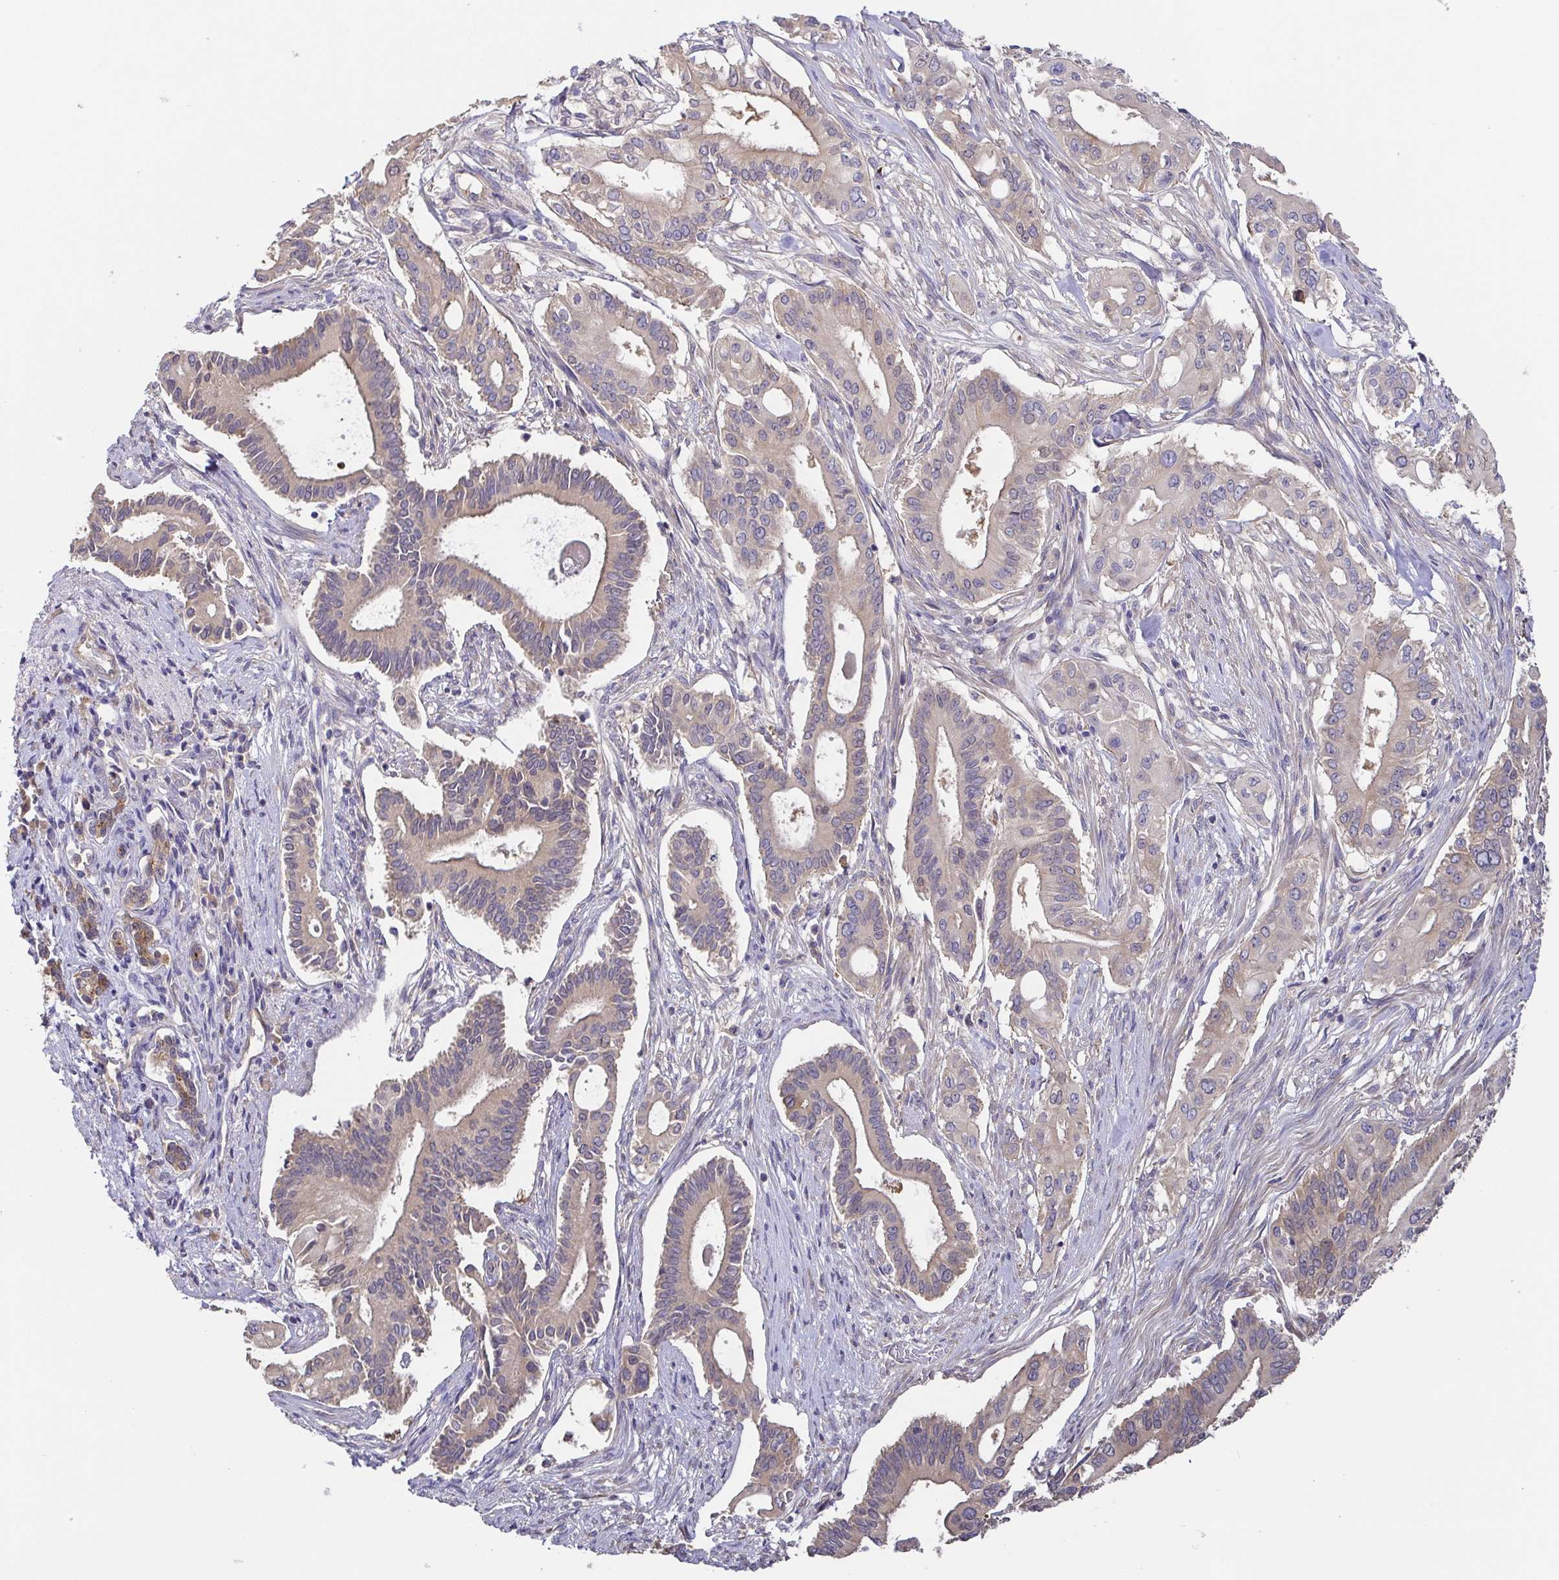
{"staining": {"intensity": "weak", "quantity": "<25%", "location": "cytoplasmic/membranous"}, "tissue": "pancreatic cancer", "cell_type": "Tumor cells", "image_type": "cancer", "snomed": [{"axis": "morphology", "description": "Adenocarcinoma, NOS"}, {"axis": "topography", "description": "Pancreas"}], "caption": "Tumor cells are negative for brown protein staining in adenocarcinoma (pancreatic).", "gene": "EIF3D", "patient": {"sex": "female", "age": 68}}